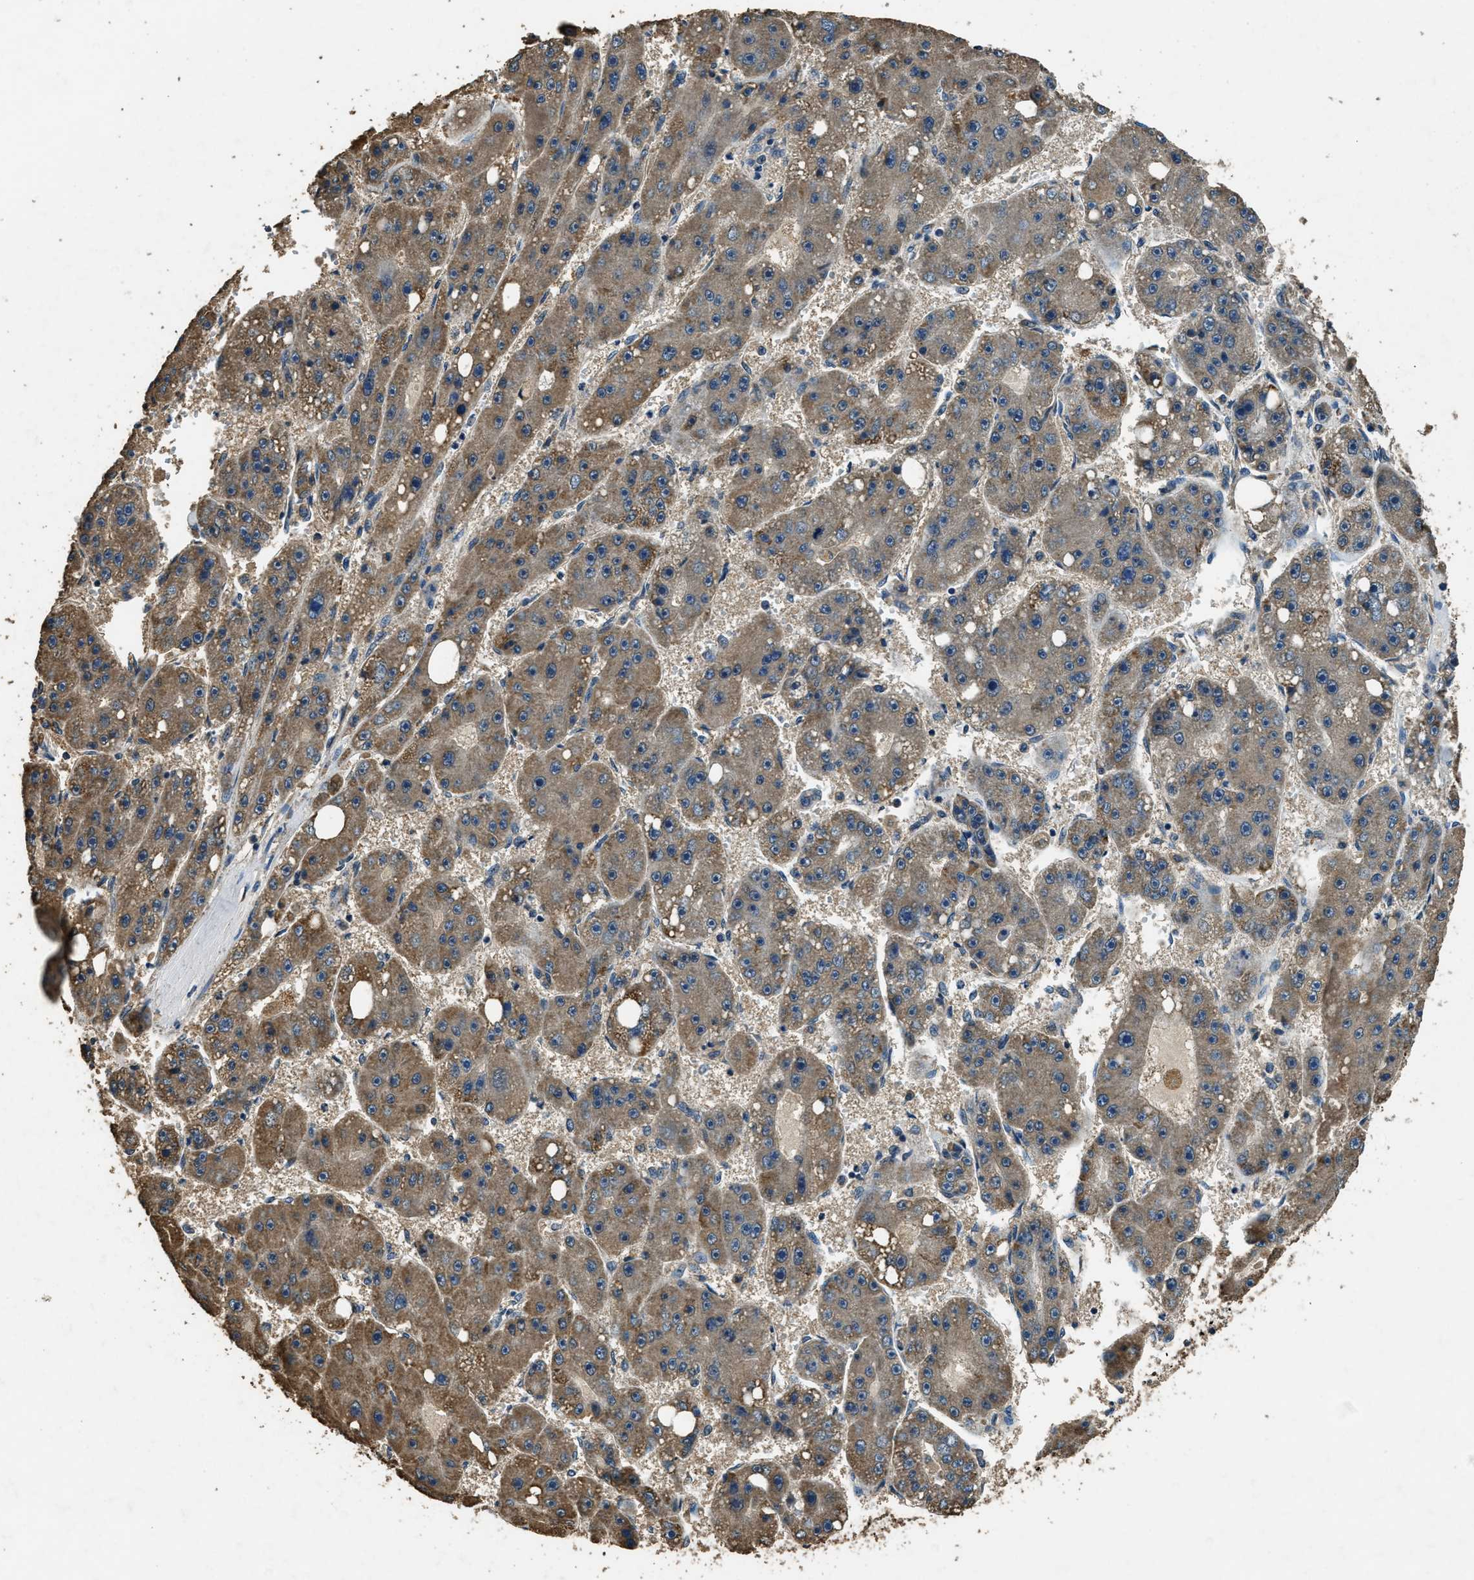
{"staining": {"intensity": "weak", "quantity": "25%-75%", "location": "cytoplasmic/membranous"}, "tissue": "liver cancer", "cell_type": "Tumor cells", "image_type": "cancer", "snomed": [{"axis": "morphology", "description": "Carcinoma, Hepatocellular, NOS"}, {"axis": "topography", "description": "Liver"}], "caption": "High-power microscopy captured an immunohistochemistry photomicrograph of hepatocellular carcinoma (liver), revealing weak cytoplasmic/membranous expression in about 25%-75% of tumor cells.", "gene": "SALL3", "patient": {"sex": "female", "age": 61}}